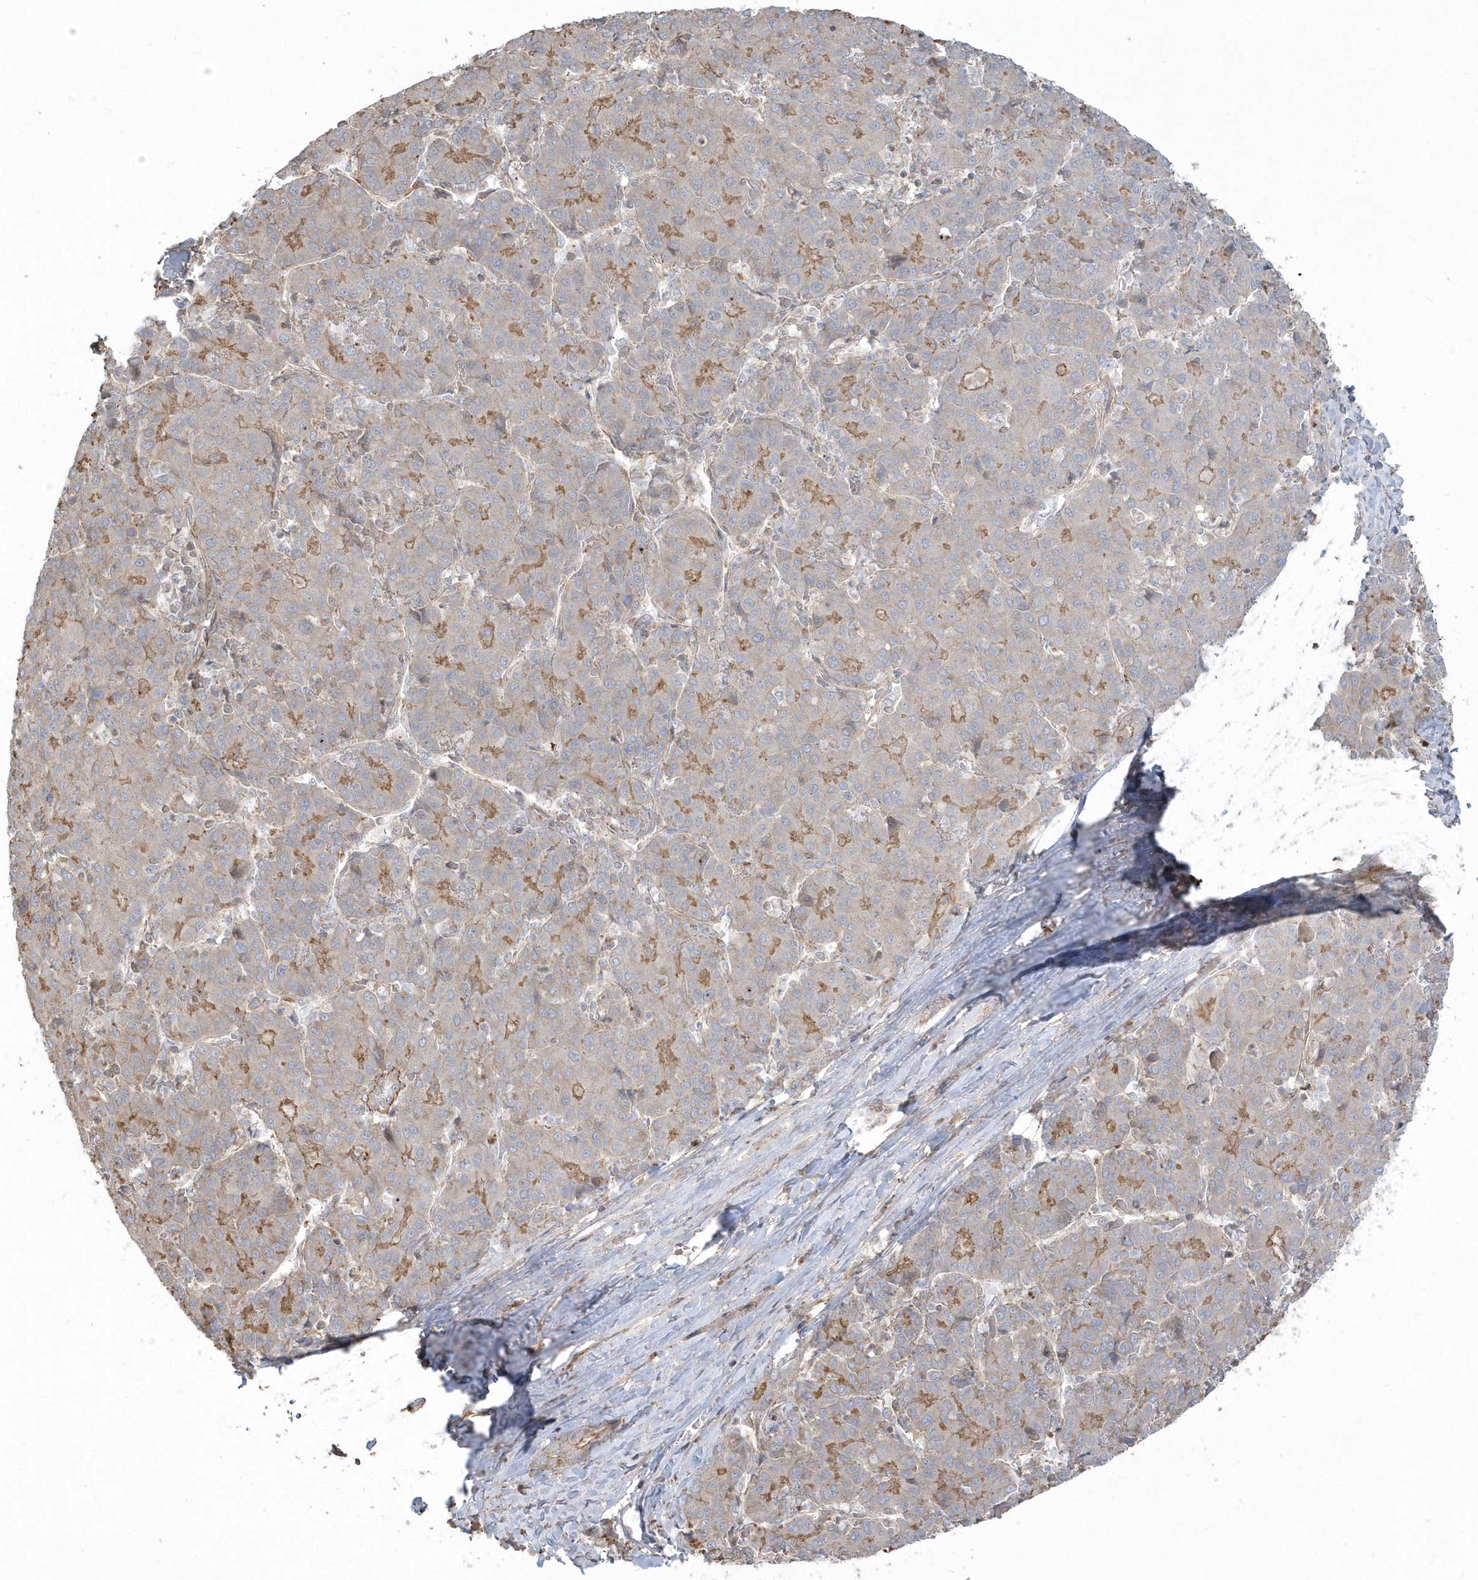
{"staining": {"intensity": "moderate", "quantity": "25%-75%", "location": "cytoplasmic/membranous"}, "tissue": "liver cancer", "cell_type": "Tumor cells", "image_type": "cancer", "snomed": [{"axis": "morphology", "description": "Carcinoma, Hepatocellular, NOS"}, {"axis": "topography", "description": "Liver"}], "caption": "Moderate cytoplasmic/membranous positivity is present in about 25%-75% of tumor cells in hepatocellular carcinoma (liver).", "gene": "ARMC8", "patient": {"sex": "male", "age": 65}}